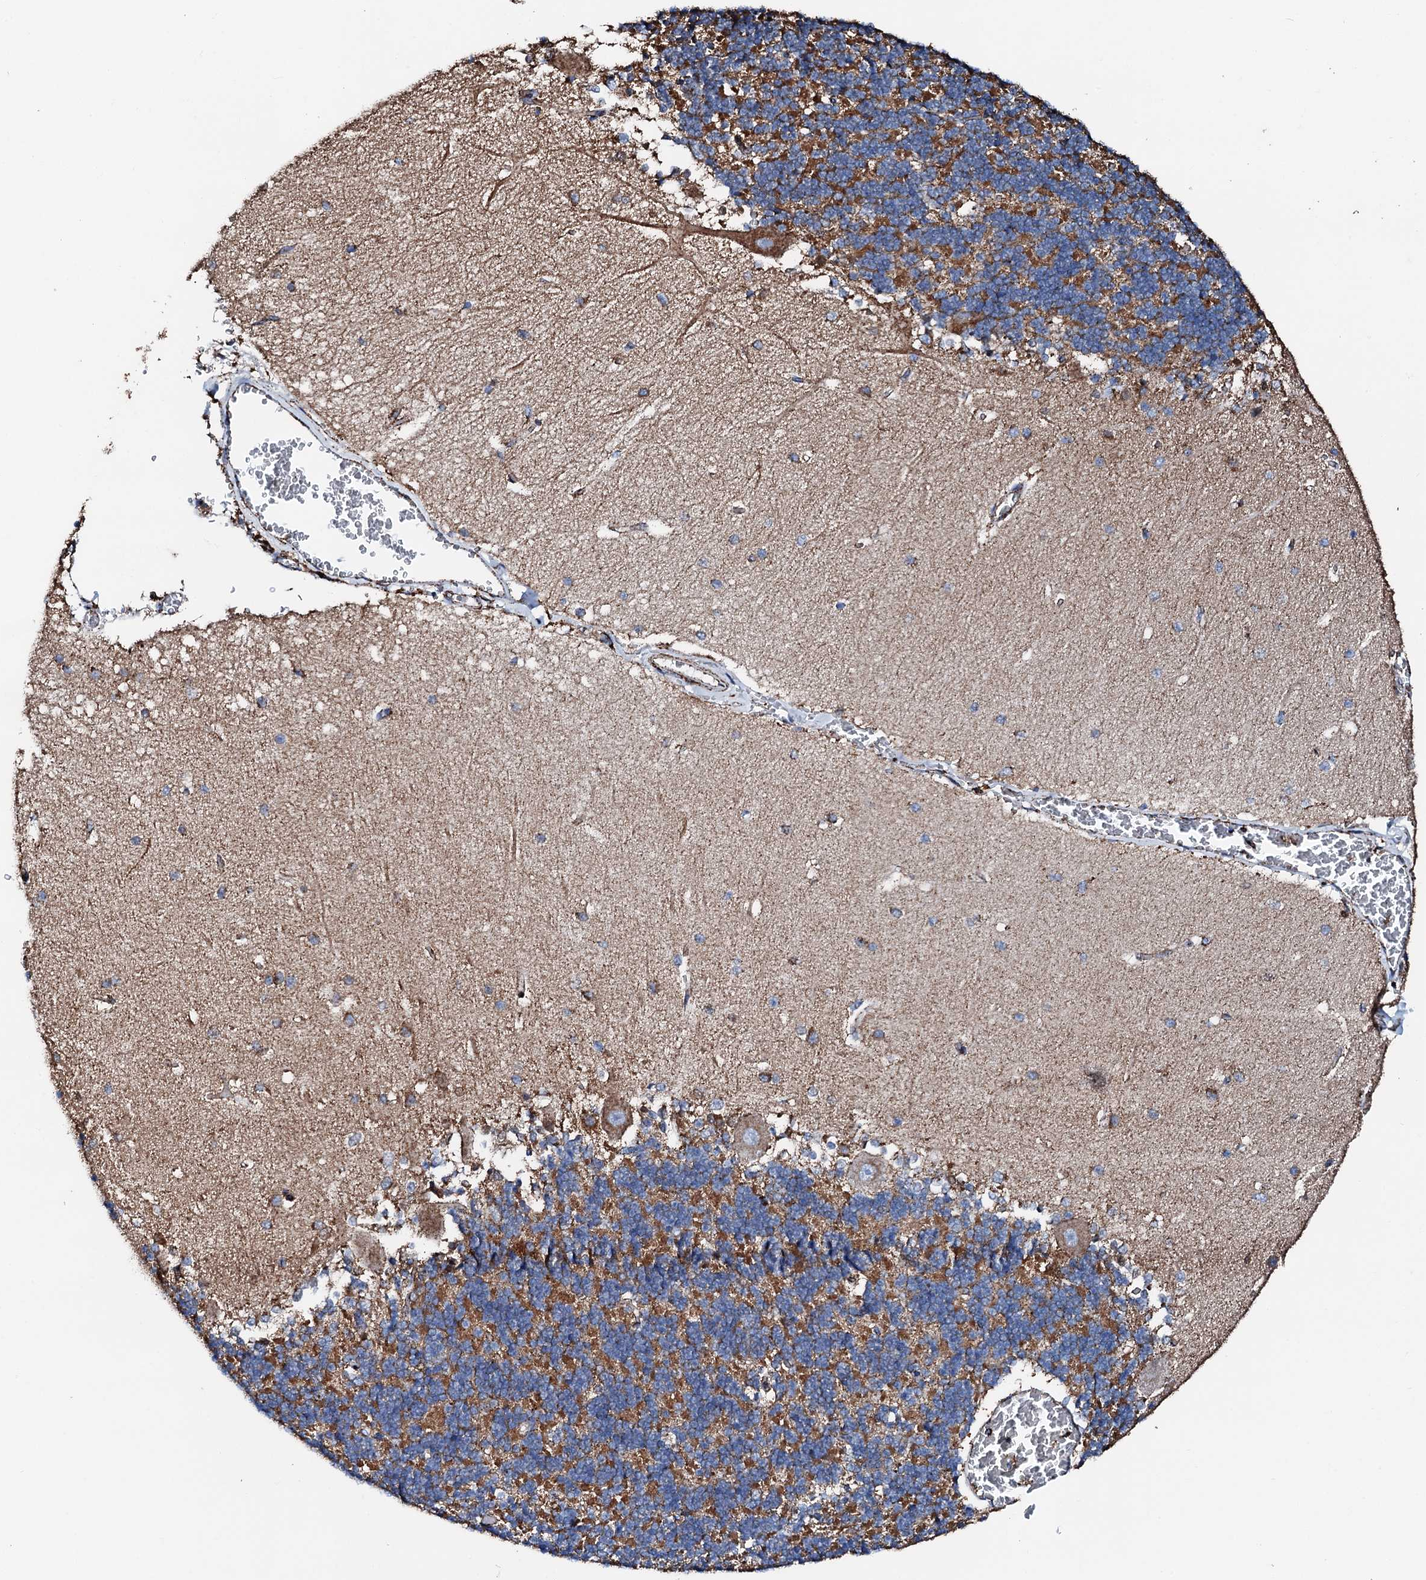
{"staining": {"intensity": "moderate", "quantity": "25%-75%", "location": "cytoplasmic/membranous"}, "tissue": "cerebellum", "cell_type": "Cells in granular layer", "image_type": "normal", "snomed": [{"axis": "morphology", "description": "Normal tissue, NOS"}, {"axis": "topography", "description": "Cerebellum"}], "caption": "Immunohistochemical staining of normal human cerebellum displays medium levels of moderate cytoplasmic/membranous staining in about 25%-75% of cells in granular layer.", "gene": "HADH", "patient": {"sex": "male", "age": 37}}